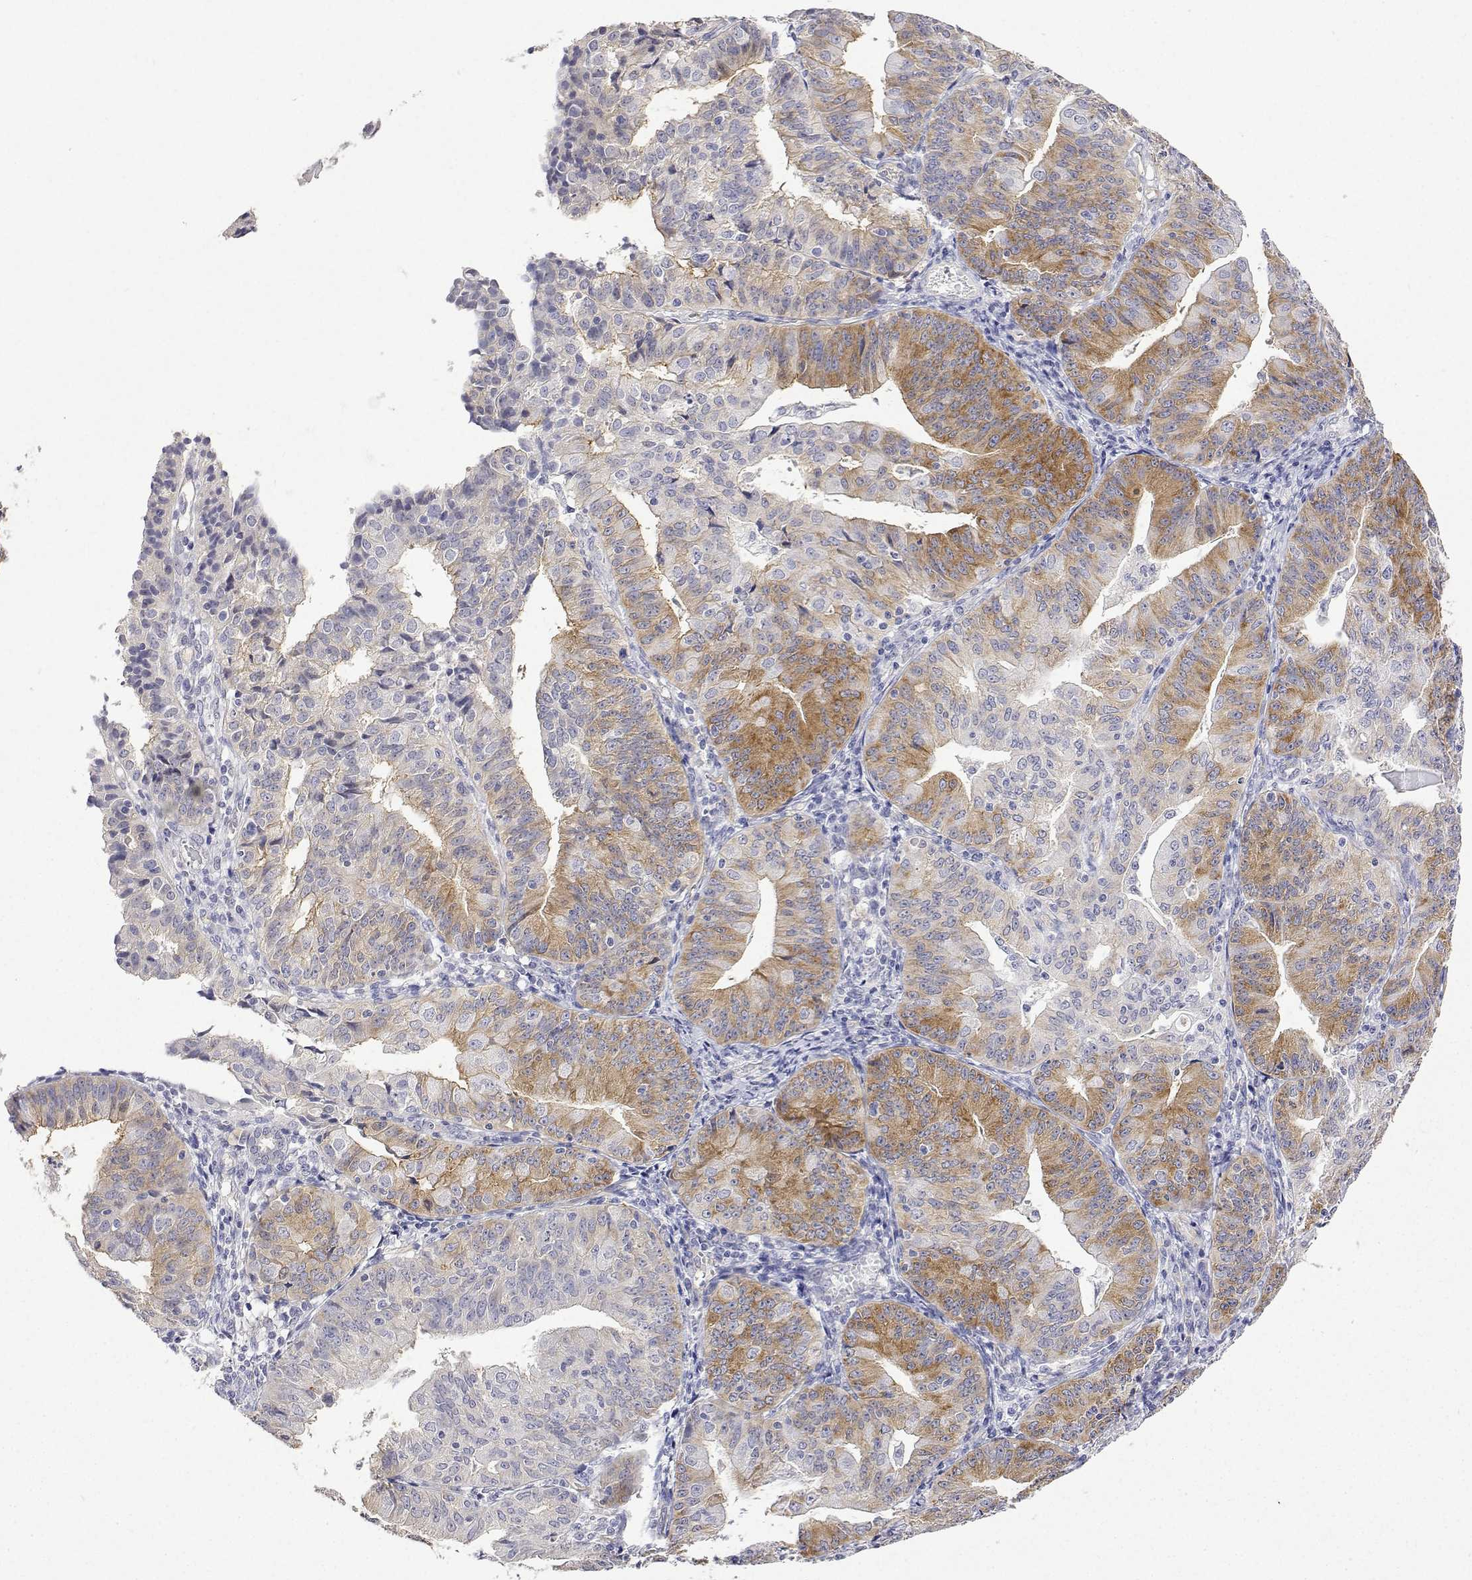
{"staining": {"intensity": "moderate", "quantity": "25%-75%", "location": "cytoplasmic/membranous"}, "tissue": "endometrial cancer", "cell_type": "Tumor cells", "image_type": "cancer", "snomed": [{"axis": "morphology", "description": "Adenocarcinoma, NOS"}, {"axis": "topography", "description": "Endometrium"}], "caption": "A high-resolution image shows immunohistochemistry (IHC) staining of endometrial cancer (adenocarcinoma), which shows moderate cytoplasmic/membranous expression in about 25%-75% of tumor cells.", "gene": "PLCB1", "patient": {"sex": "female", "age": 56}}